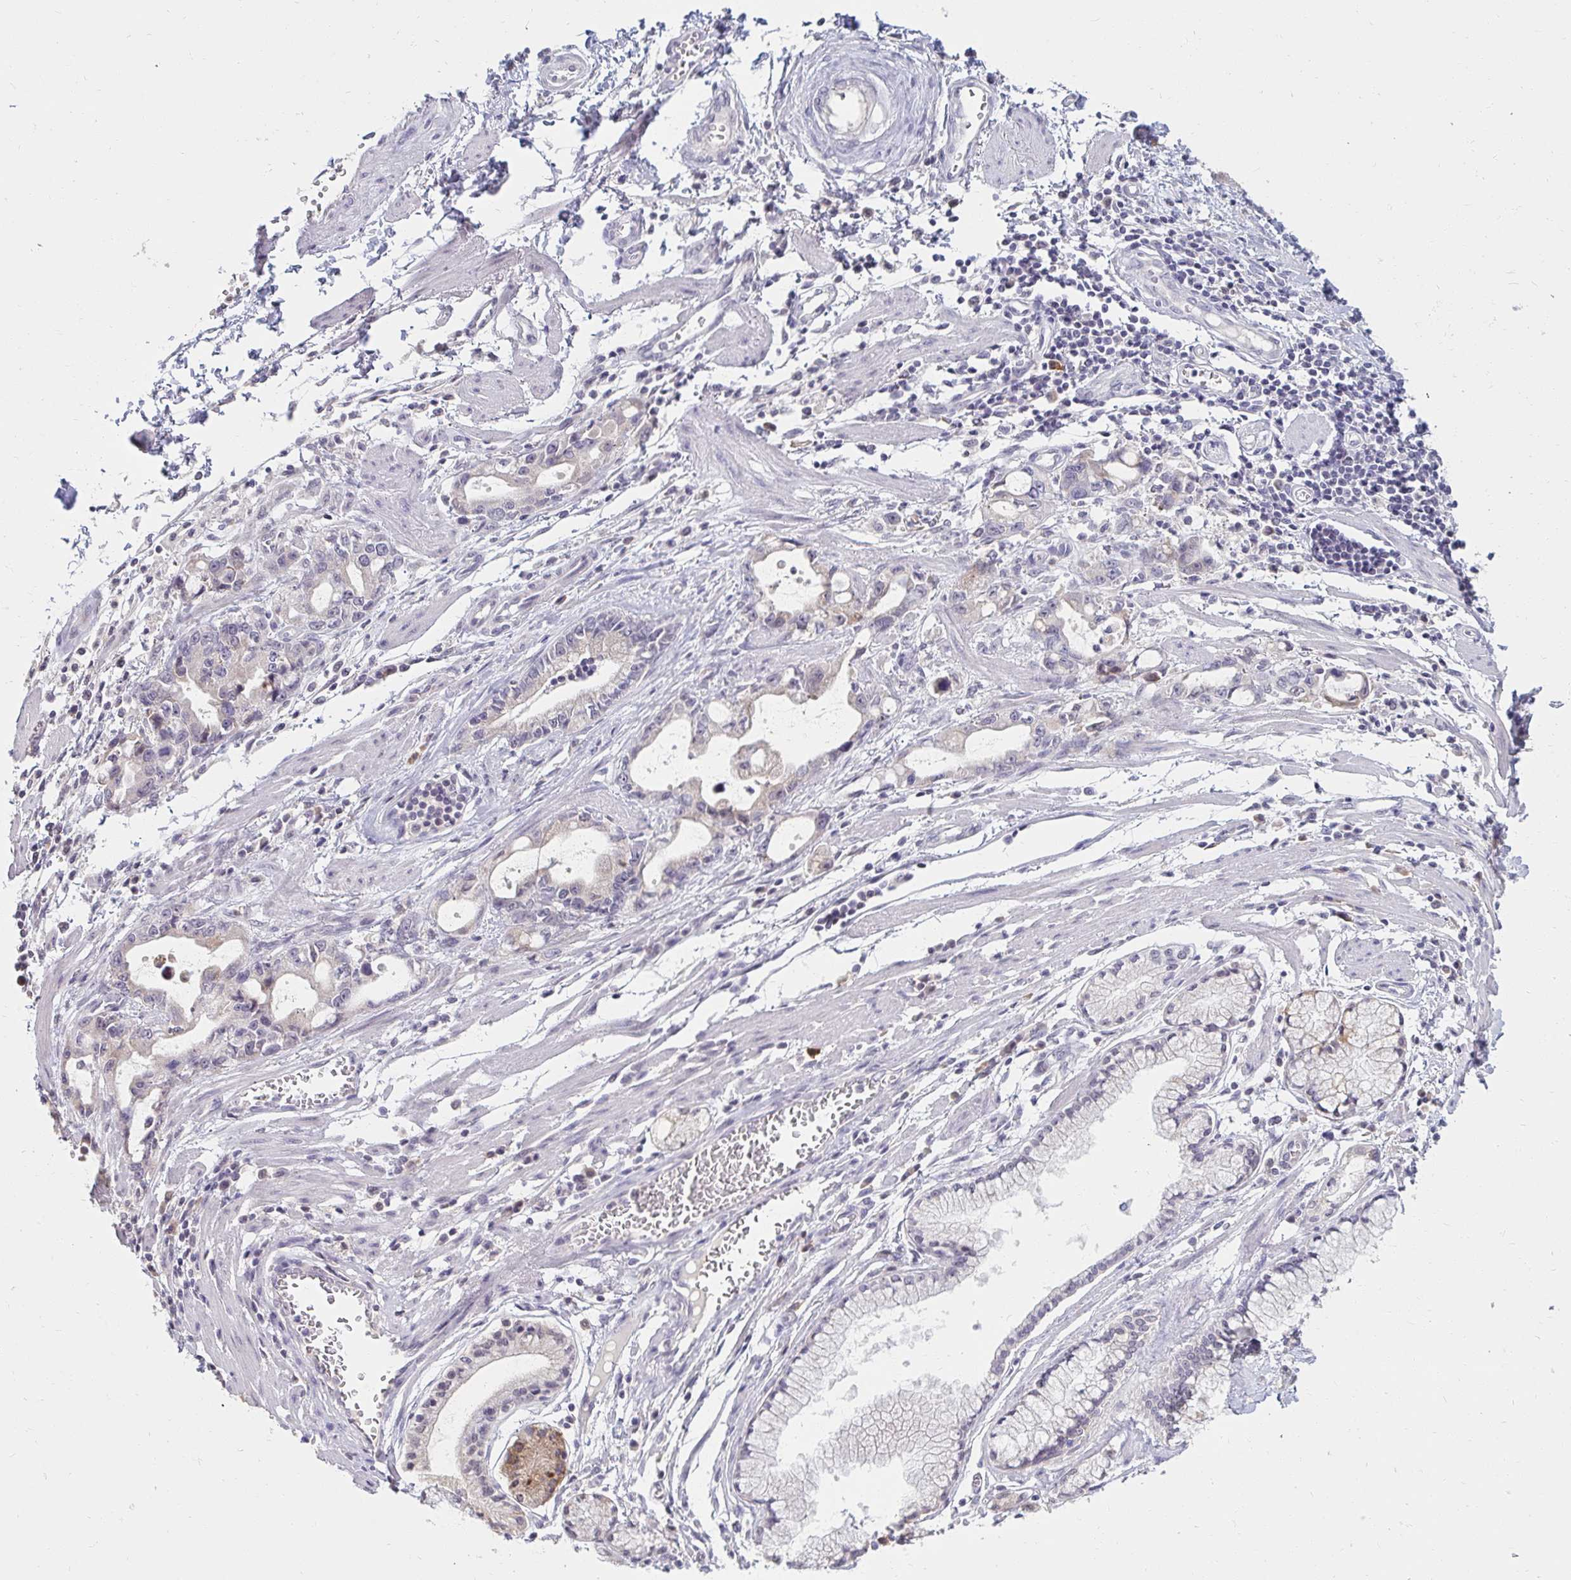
{"staining": {"intensity": "negative", "quantity": "none", "location": "none"}, "tissue": "stomach cancer", "cell_type": "Tumor cells", "image_type": "cancer", "snomed": [{"axis": "morphology", "description": "Adenocarcinoma, NOS"}, {"axis": "topography", "description": "Stomach"}], "caption": "Immunohistochemical staining of human stomach adenocarcinoma displays no significant positivity in tumor cells.", "gene": "DDN", "patient": {"sex": "male", "age": 55}}